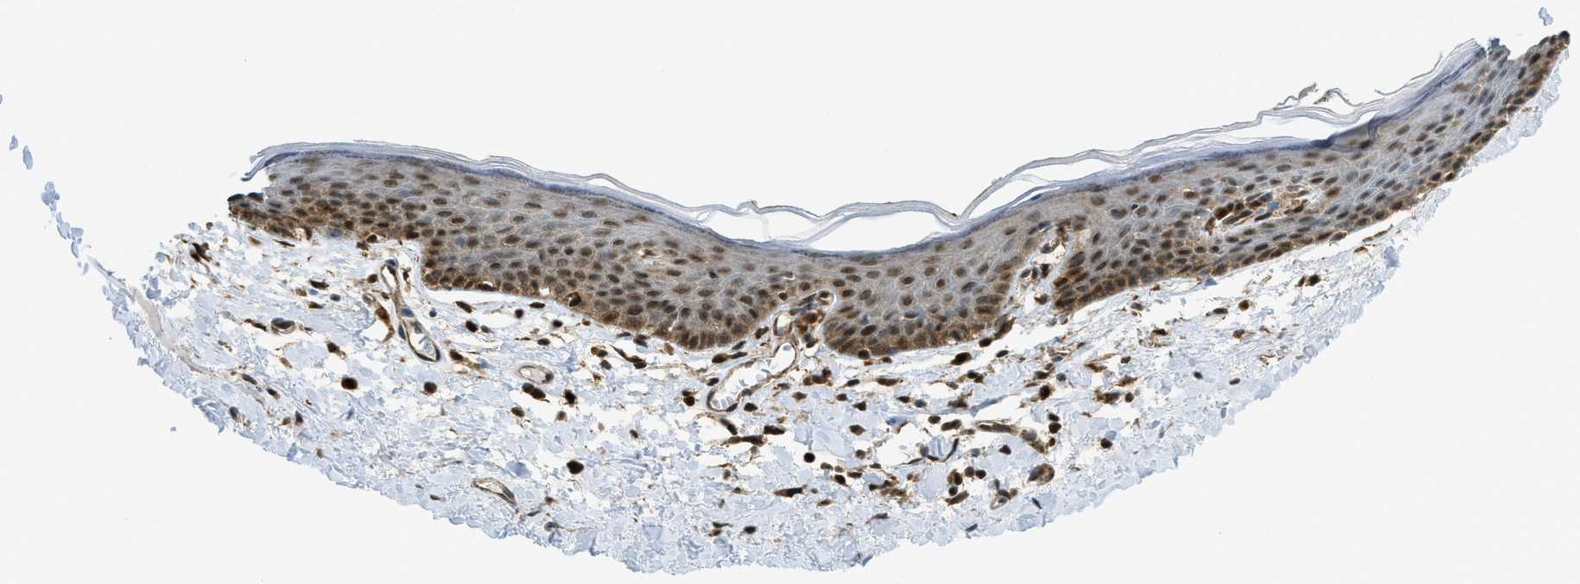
{"staining": {"intensity": "moderate", "quantity": "25%-75%", "location": "cytoplasmic/membranous,nuclear"}, "tissue": "skin", "cell_type": "Epidermal cells", "image_type": "normal", "snomed": [{"axis": "morphology", "description": "Normal tissue, NOS"}, {"axis": "topography", "description": "Vulva"}], "caption": "DAB (3,3'-diaminobenzidine) immunohistochemical staining of unremarkable skin shows moderate cytoplasmic/membranous,nuclear protein expression in about 25%-75% of epidermal cells.", "gene": "TNPO1", "patient": {"sex": "female", "age": 54}}